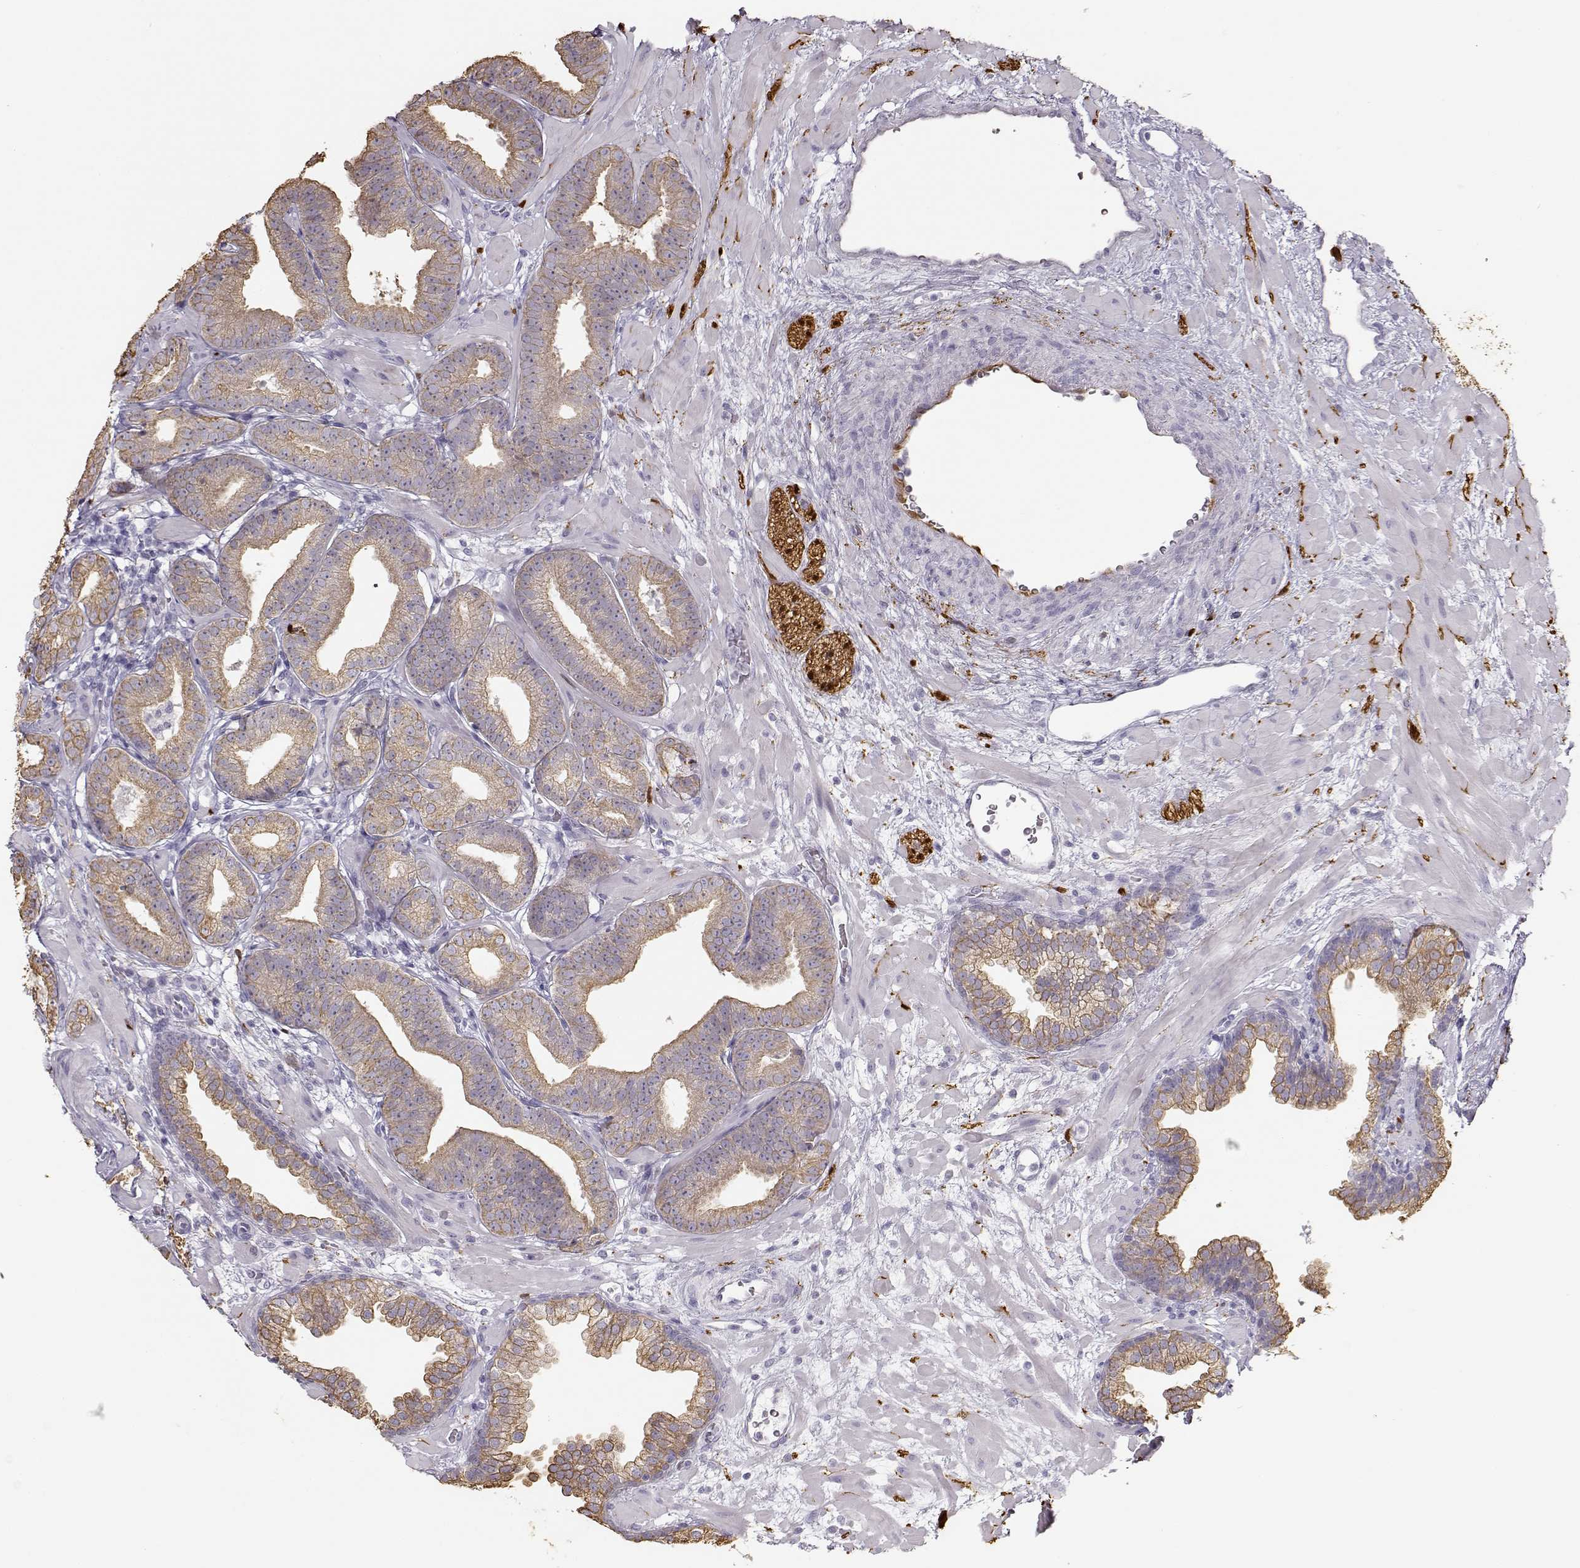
{"staining": {"intensity": "moderate", "quantity": ">75%", "location": "cytoplasmic/membranous"}, "tissue": "prostate cancer", "cell_type": "Tumor cells", "image_type": "cancer", "snomed": [{"axis": "morphology", "description": "Adenocarcinoma, Low grade"}, {"axis": "topography", "description": "Prostate"}], "caption": "The micrograph exhibits immunohistochemical staining of prostate cancer (adenocarcinoma (low-grade)). There is moderate cytoplasmic/membranous staining is present in approximately >75% of tumor cells.", "gene": "S100B", "patient": {"sex": "male", "age": 68}}